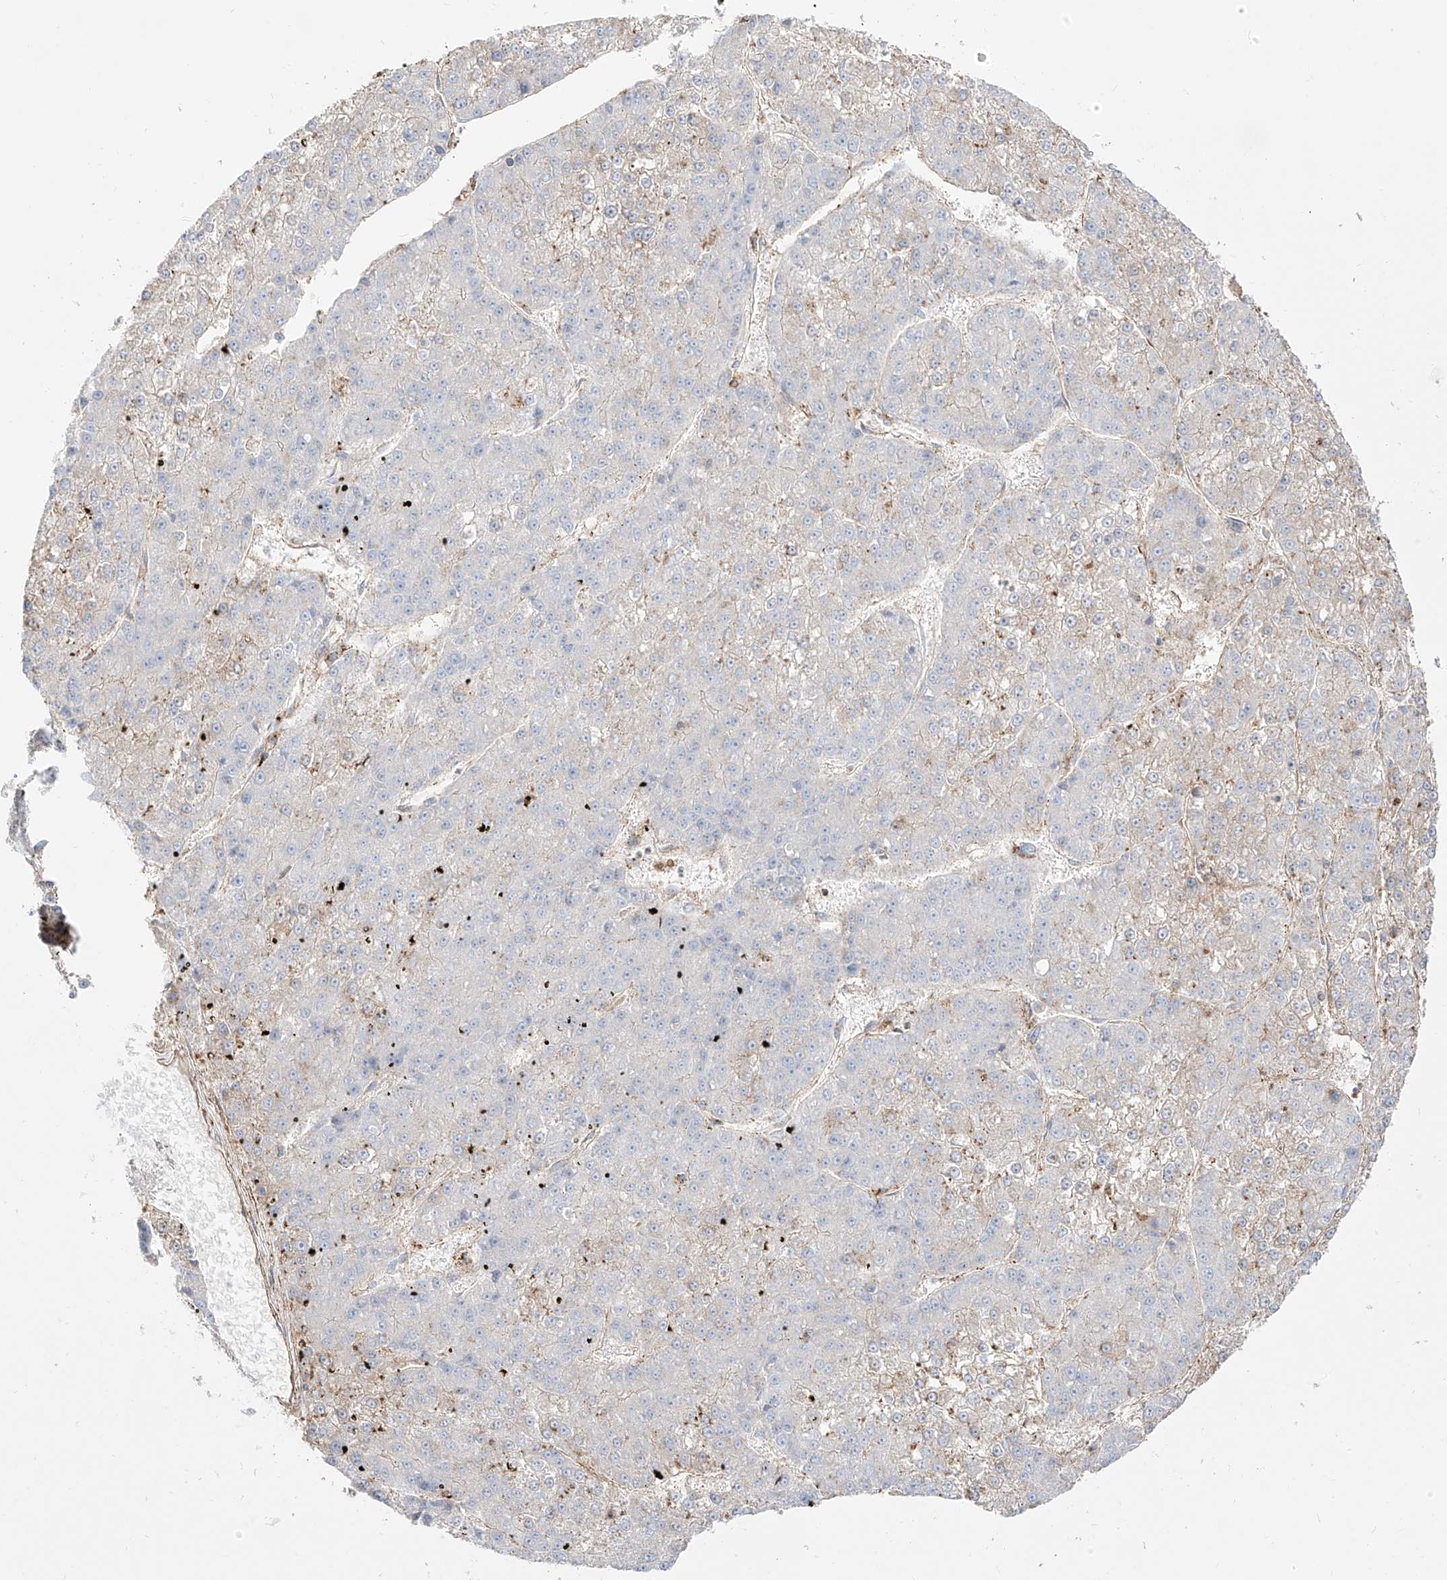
{"staining": {"intensity": "negative", "quantity": "none", "location": "none"}, "tissue": "liver cancer", "cell_type": "Tumor cells", "image_type": "cancer", "snomed": [{"axis": "morphology", "description": "Carcinoma, Hepatocellular, NOS"}, {"axis": "topography", "description": "Liver"}], "caption": "Immunohistochemical staining of human hepatocellular carcinoma (liver) demonstrates no significant staining in tumor cells. (DAB (3,3'-diaminobenzidine) immunohistochemistry, high magnification).", "gene": "ZGRF1", "patient": {"sex": "female", "age": 73}}